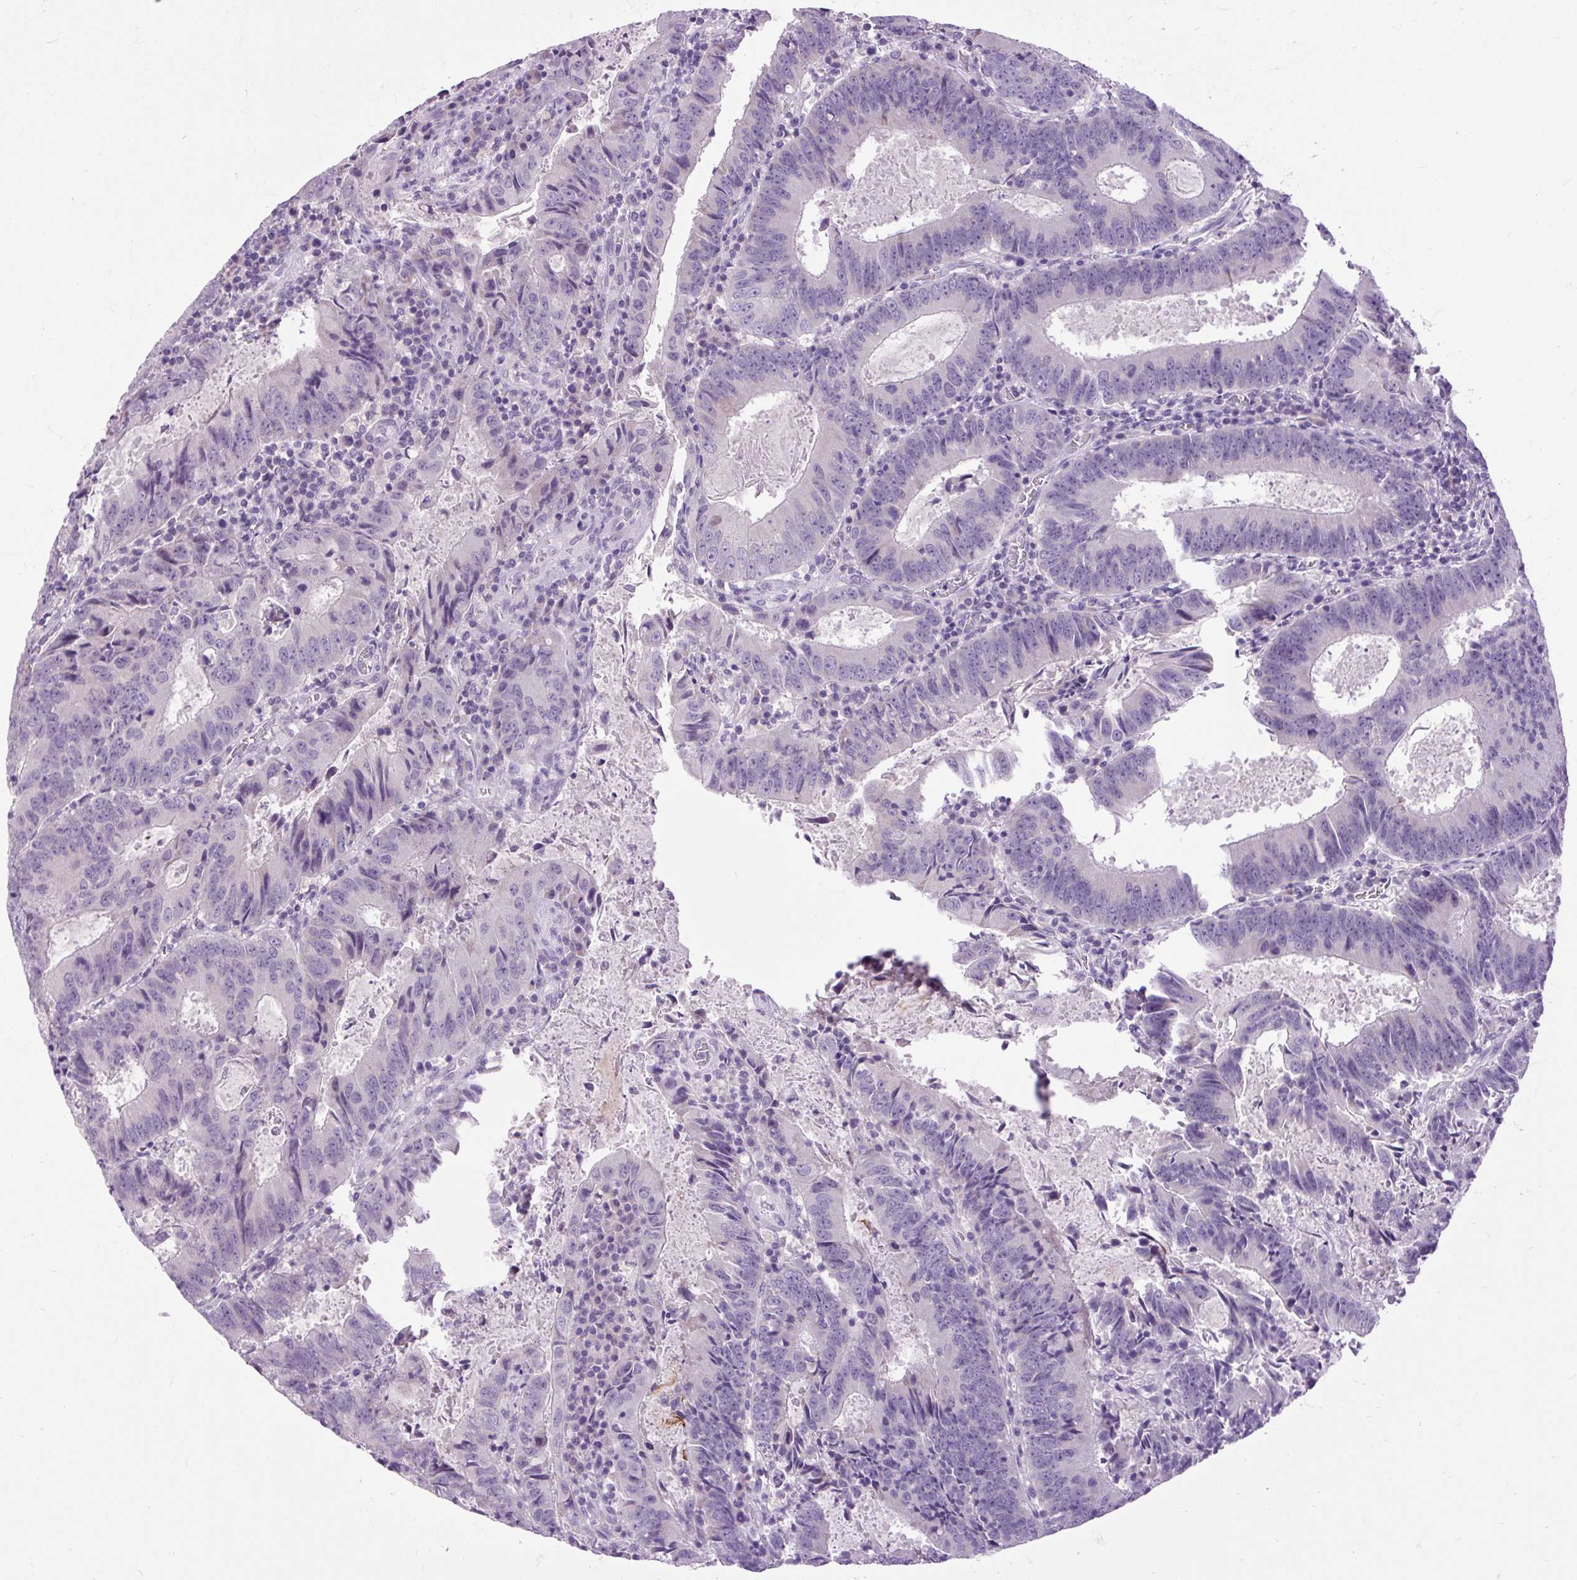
{"staining": {"intensity": "negative", "quantity": "none", "location": "none"}, "tissue": "colorectal cancer", "cell_type": "Tumor cells", "image_type": "cancer", "snomed": [{"axis": "morphology", "description": "Adenocarcinoma, NOS"}, {"axis": "topography", "description": "Colon"}], "caption": "Adenocarcinoma (colorectal) stained for a protein using IHC displays no expression tumor cells.", "gene": "FABP7", "patient": {"sex": "male", "age": 67}}